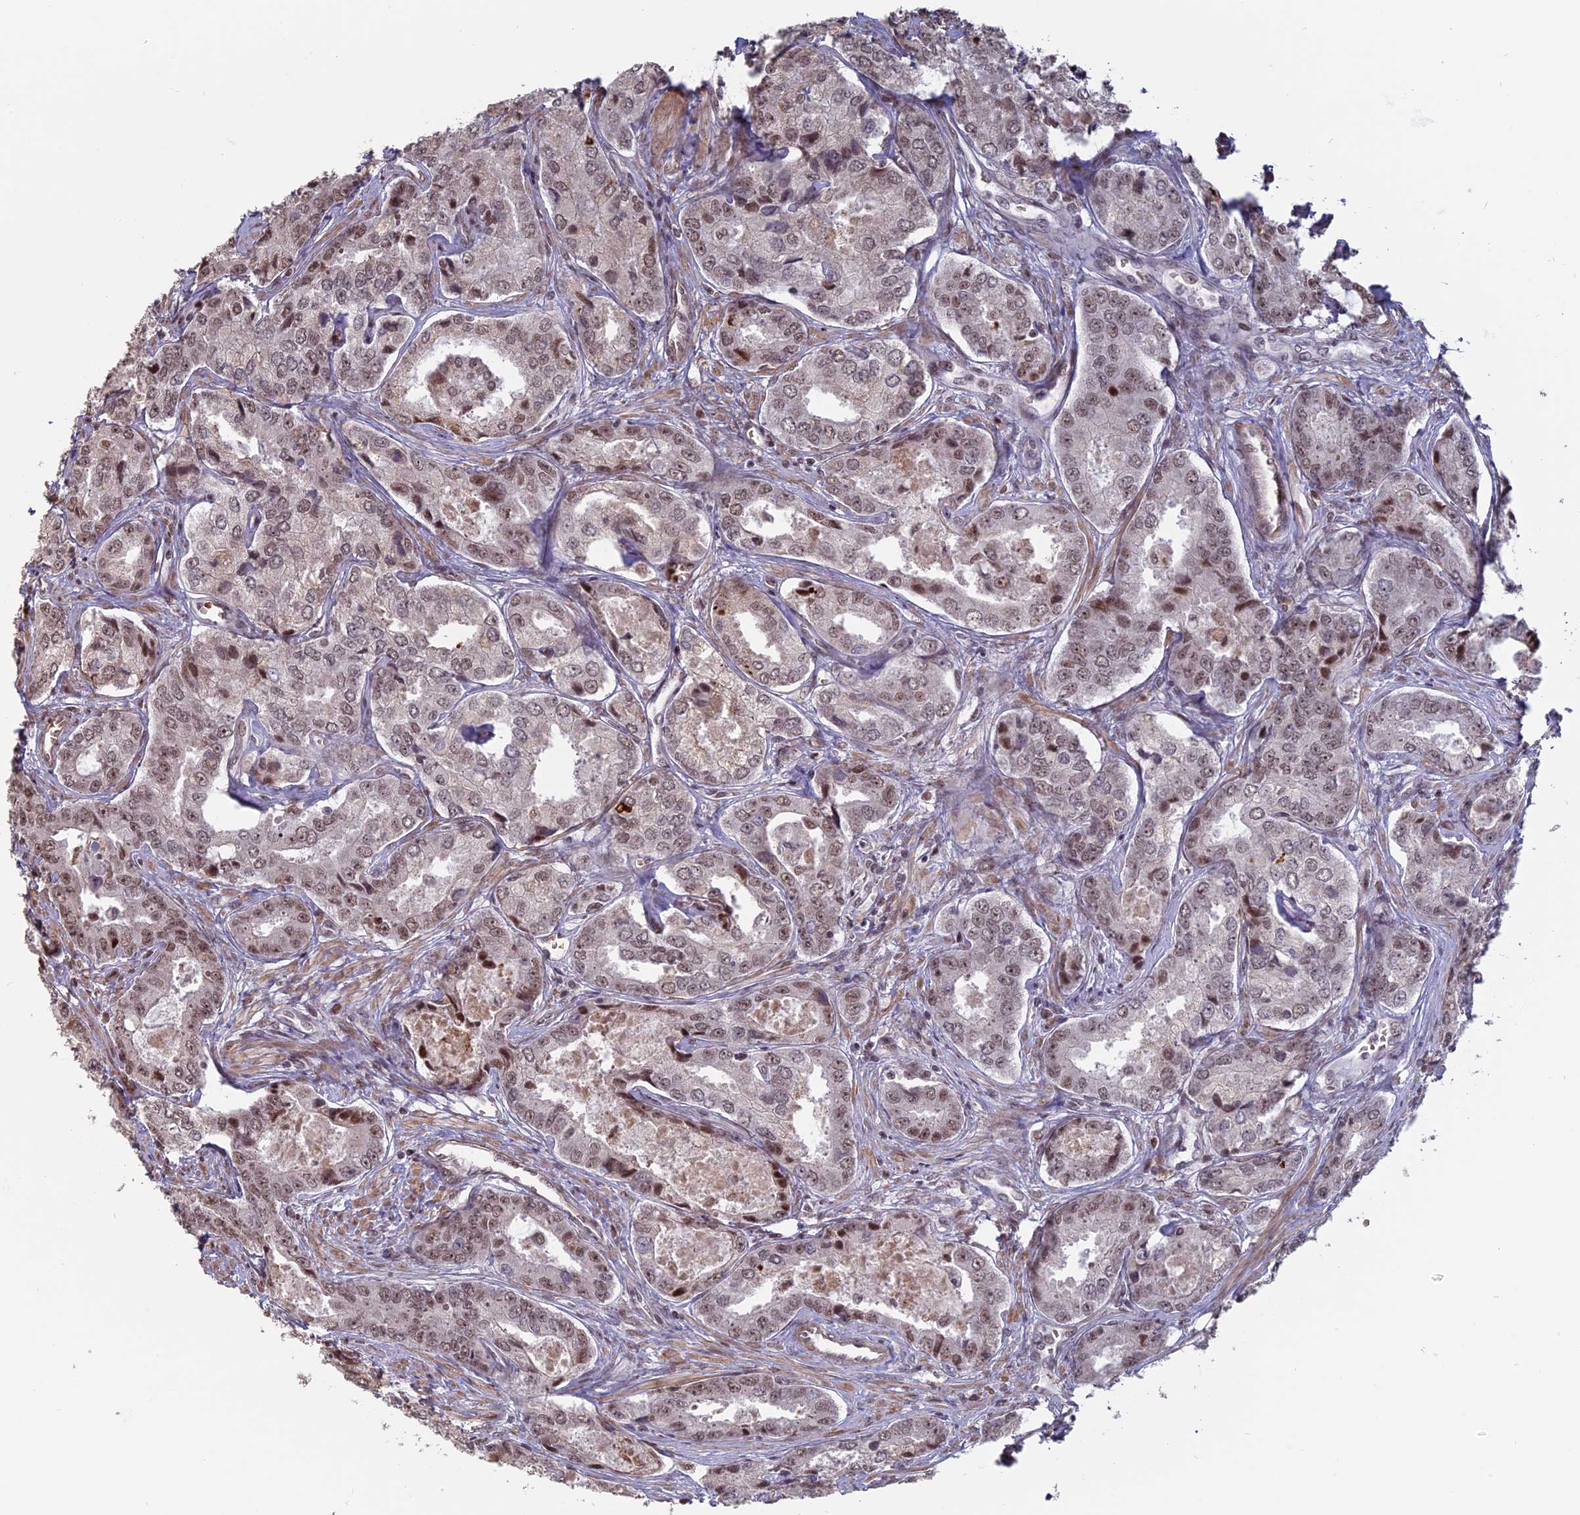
{"staining": {"intensity": "weak", "quantity": ">75%", "location": "nuclear"}, "tissue": "prostate cancer", "cell_type": "Tumor cells", "image_type": "cancer", "snomed": [{"axis": "morphology", "description": "Adenocarcinoma, Low grade"}, {"axis": "topography", "description": "Prostate"}], "caption": "Brown immunohistochemical staining in prostate adenocarcinoma (low-grade) displays weak nuclear expression in about >75% of tumor cells. (DAB IHC, brown staining for protein, blue staining for nuclei).", "gene": "MFAP1", "patient": {"sex": "male", "age": 68}}